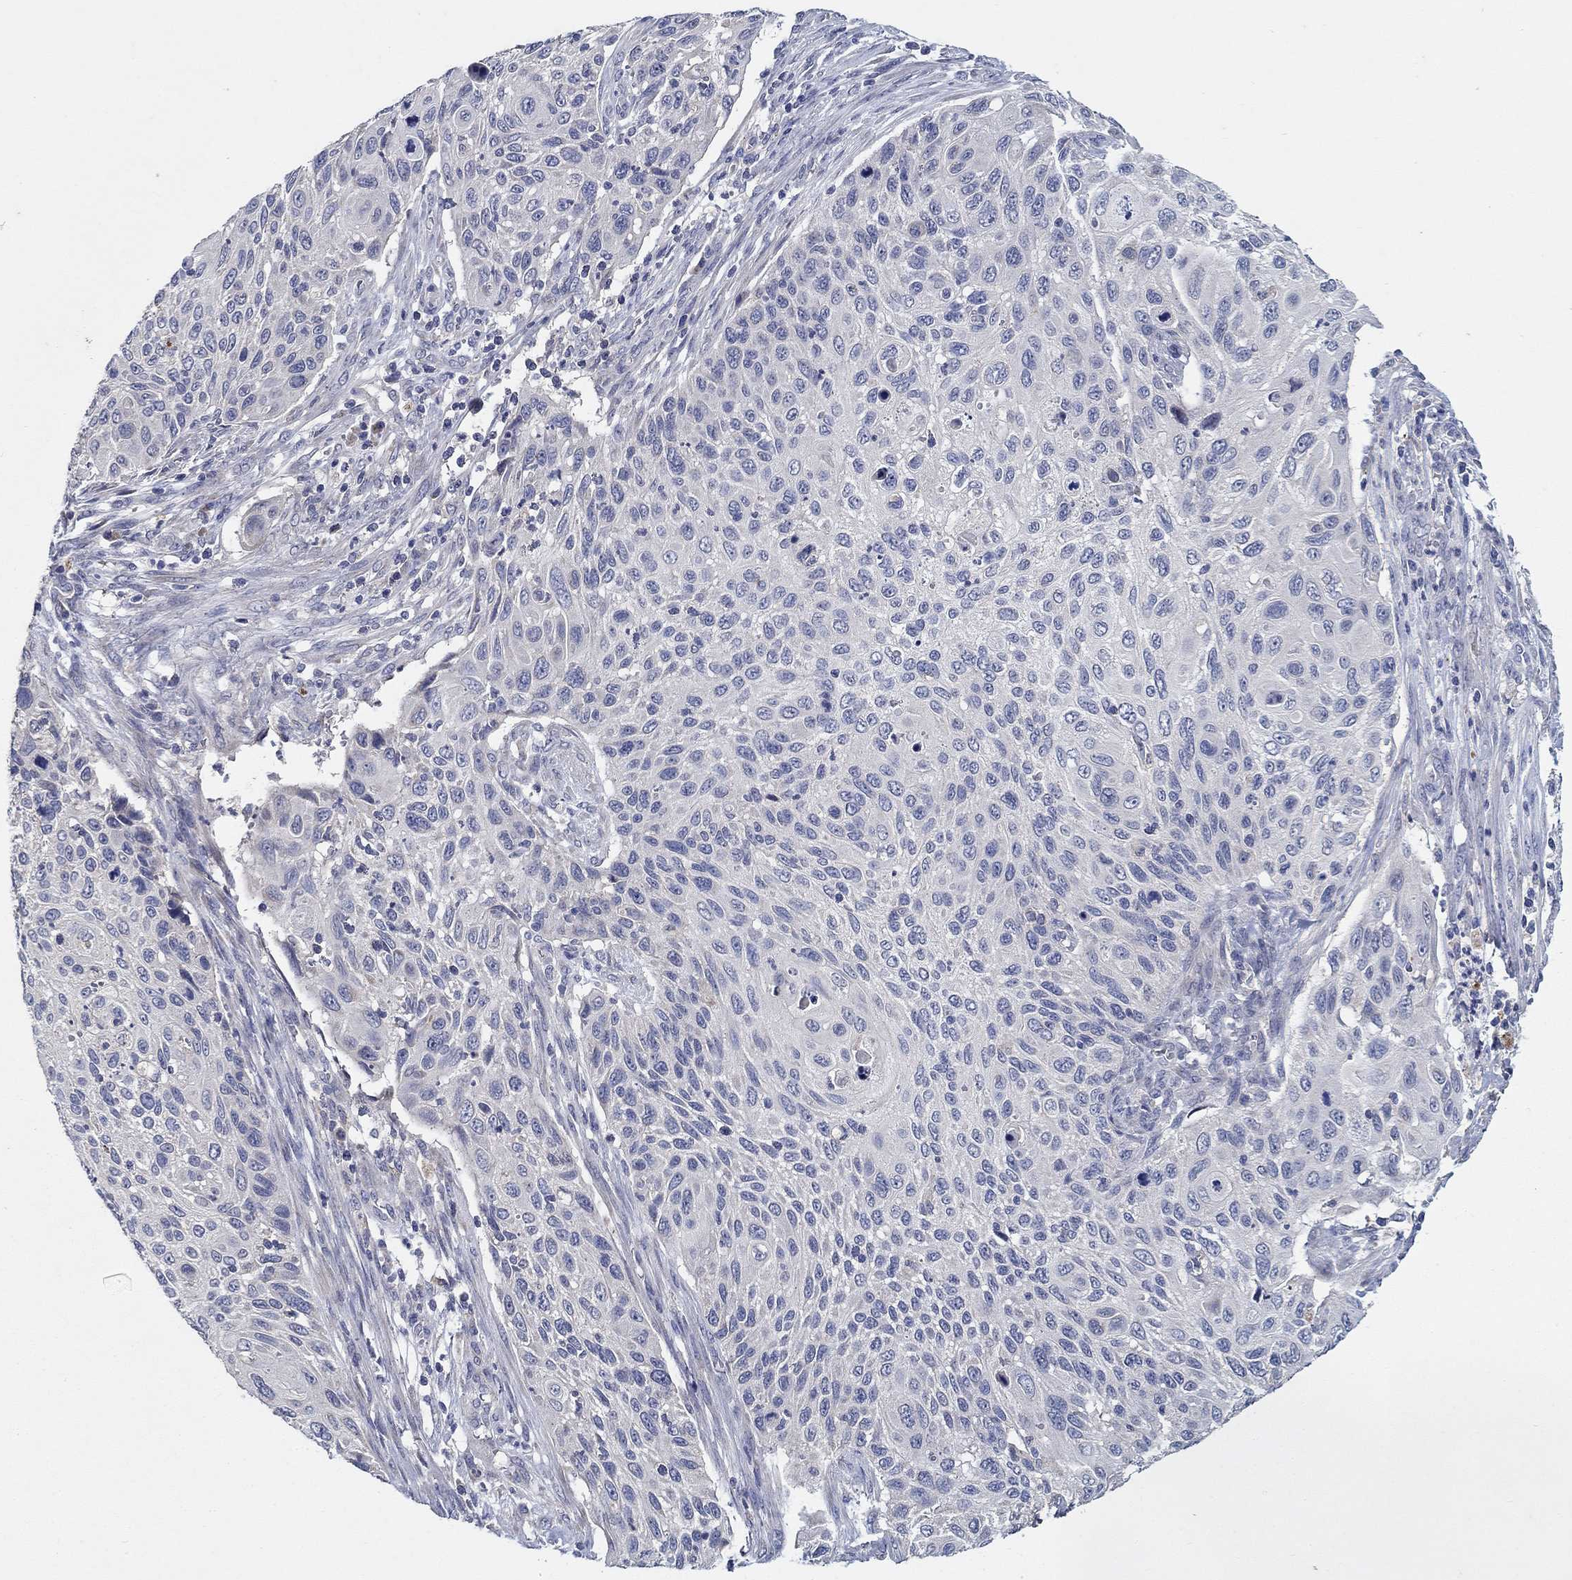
{"staining": {"intensity": "negative", "quantity": "none", "location": "none"}, "tissue": "cervical cancer", "cell_type": "Tumor cells", "image_type": "cancer", "snomed": [{"axis": "morphology", "description": "Squamous cell carcinoma, NOS"}, {"axis": "topography", "description": "Cervix"}], "caption": "Tumor cells show no significant protein staining in cervical squamous cell carcinoma.", "gene": "PROZ", "patient": {"sex": "female", "age": 70}}